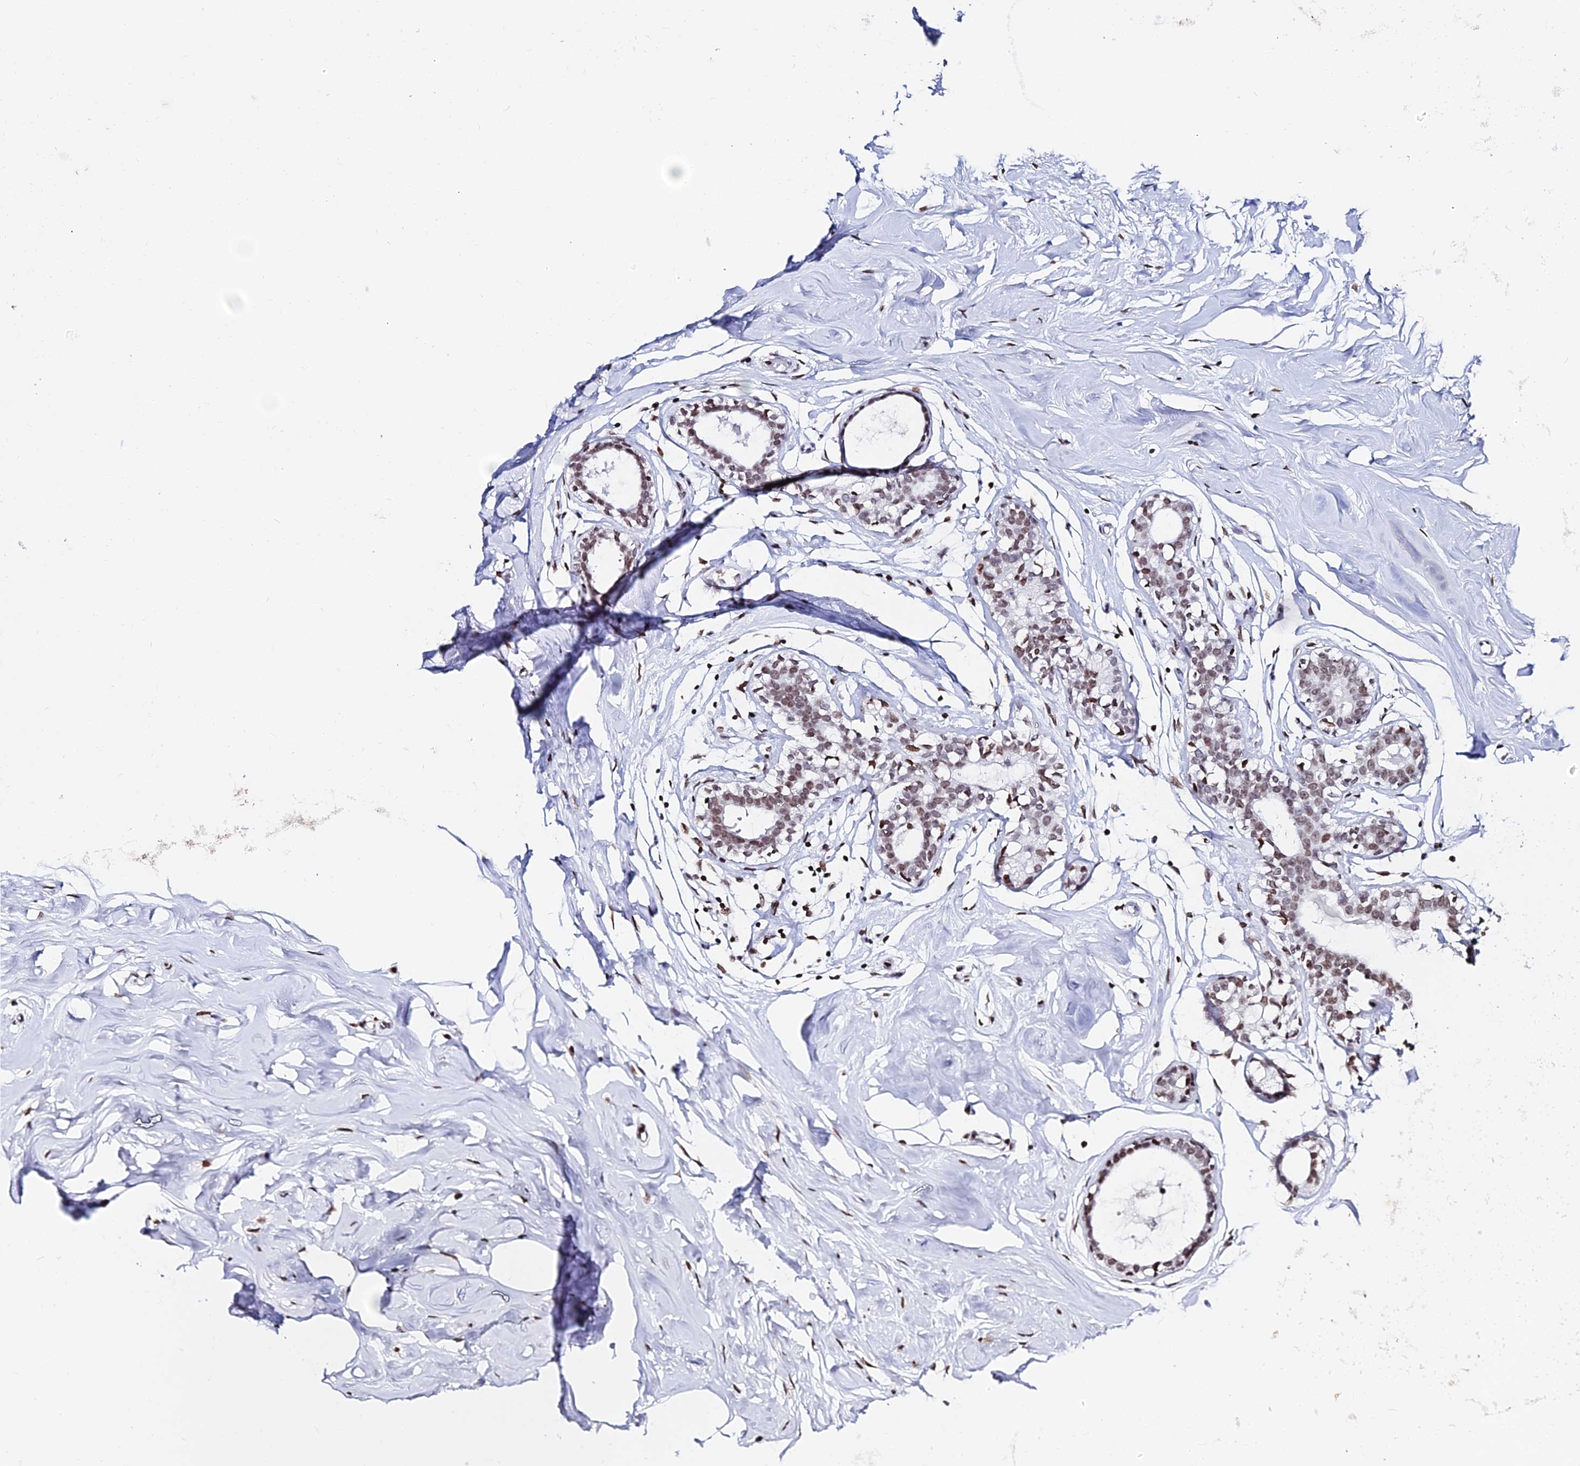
{"staining": {"intensity": "negative", "quantity": "none", "location": "none"}, "tissue": "breast", "cell_type": "Adipocytes", "image_type": "normal", "snomed": [{"axis": "morphology", "description": "Normal tissue, NOS"}, {"axis": "morphology", "description": "Adenoma, NOS"}, {"axis": "topography", "description": "Breast"}], "caption": "Micrograph shows no protein staining in adipocytes of benign breast.", "gene": "ENSG00000282988", "patient": {"sex": "female", "age": 23}}